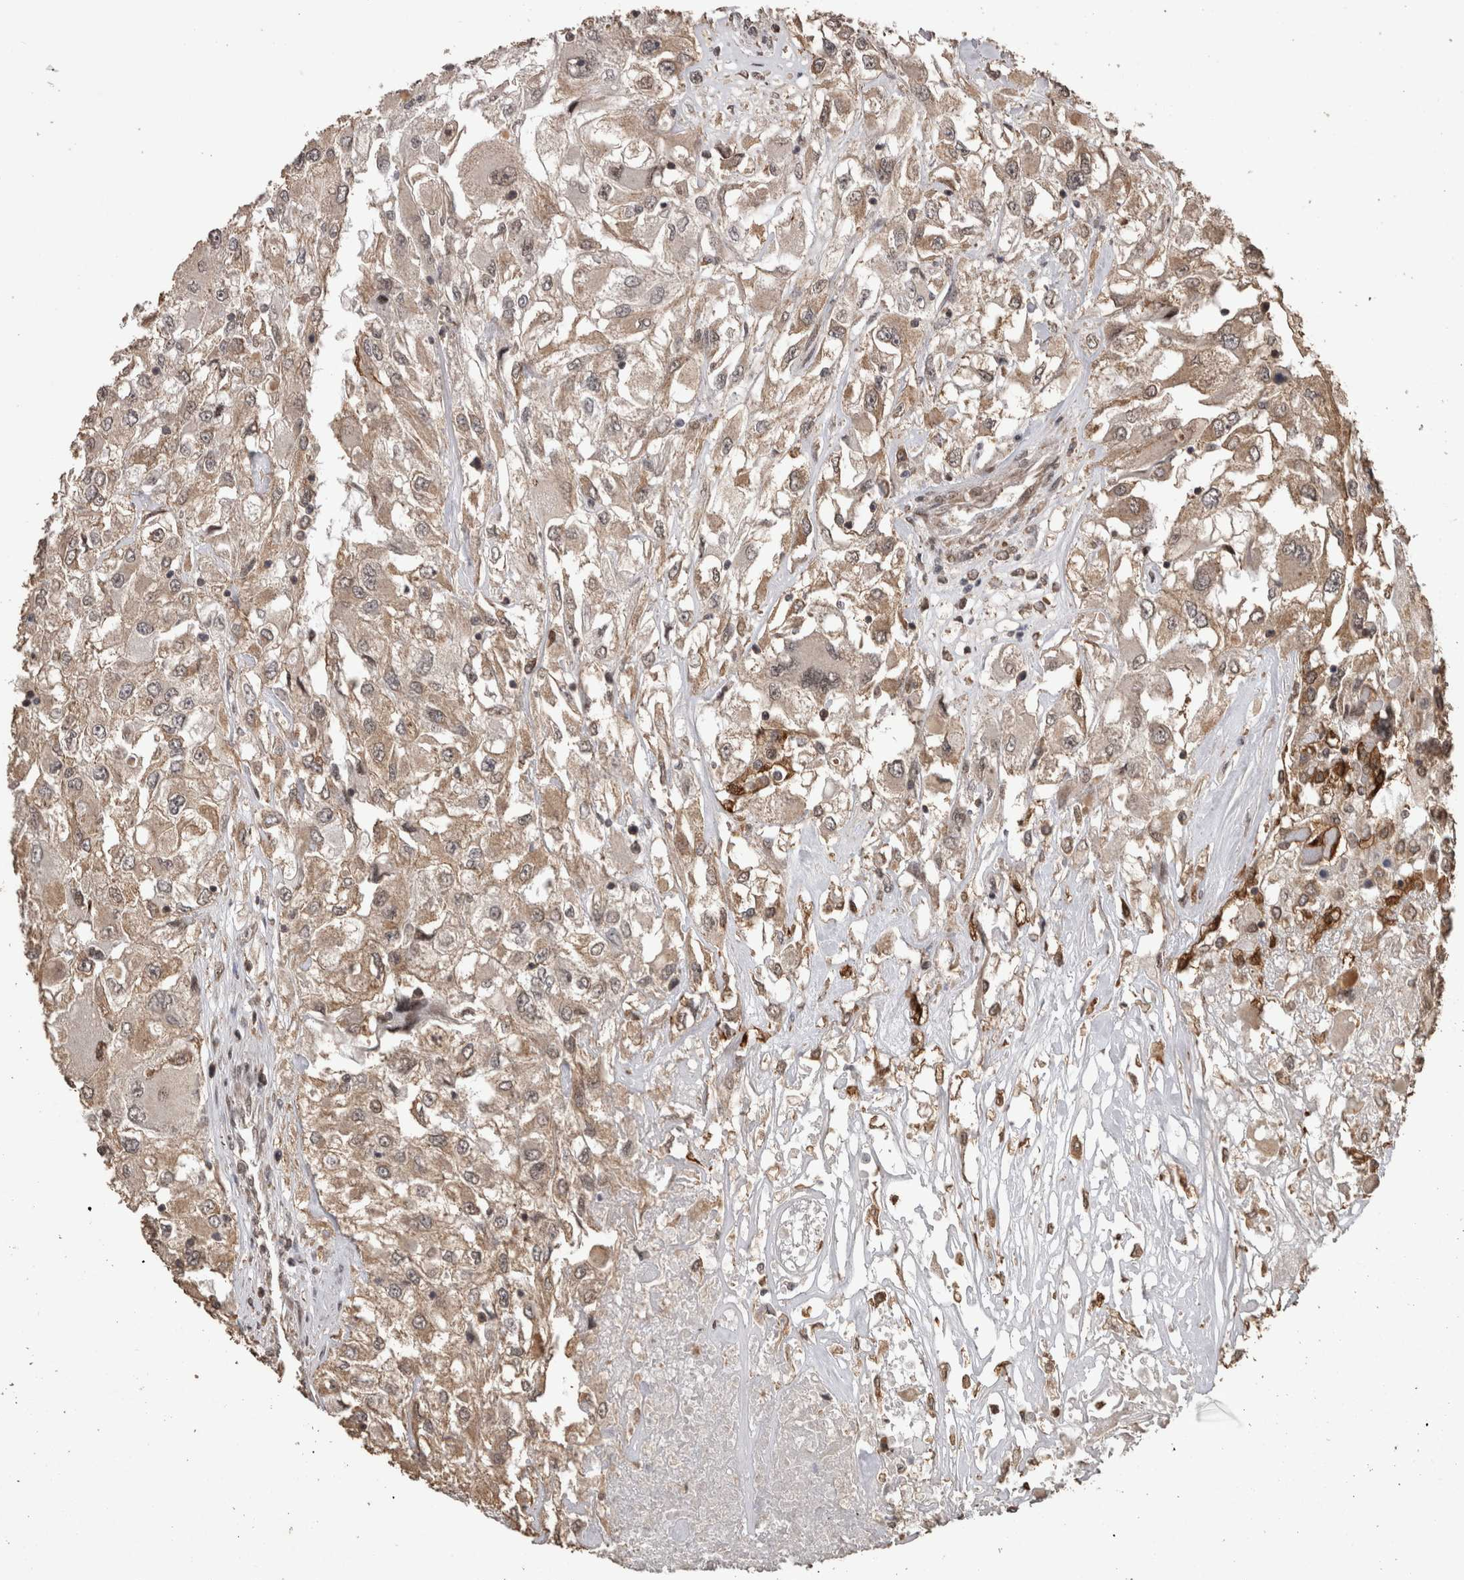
{"staining": {"intensity": "weak", "quantity": ">75%", "location": "cytoplasmic/membranous"}, "tissue": "renal cancer", "cell_type": "Tumor cells", "image_type": "cancer", "snomed": [{"axis": "morphology", "description": "Adenocarcinoma, NOS"}, {"axis": "topography", "description": "Kidney"}], "caption": "IHC micrograph of renal cancer (adenocarcinoma) stained for a protein (brown), which displays low levels of weak cytoplasmic/membranous expression in about >75% of tumor cells.", "gene": "PINK1", "patient": {"sex": "female", "age": 52}}